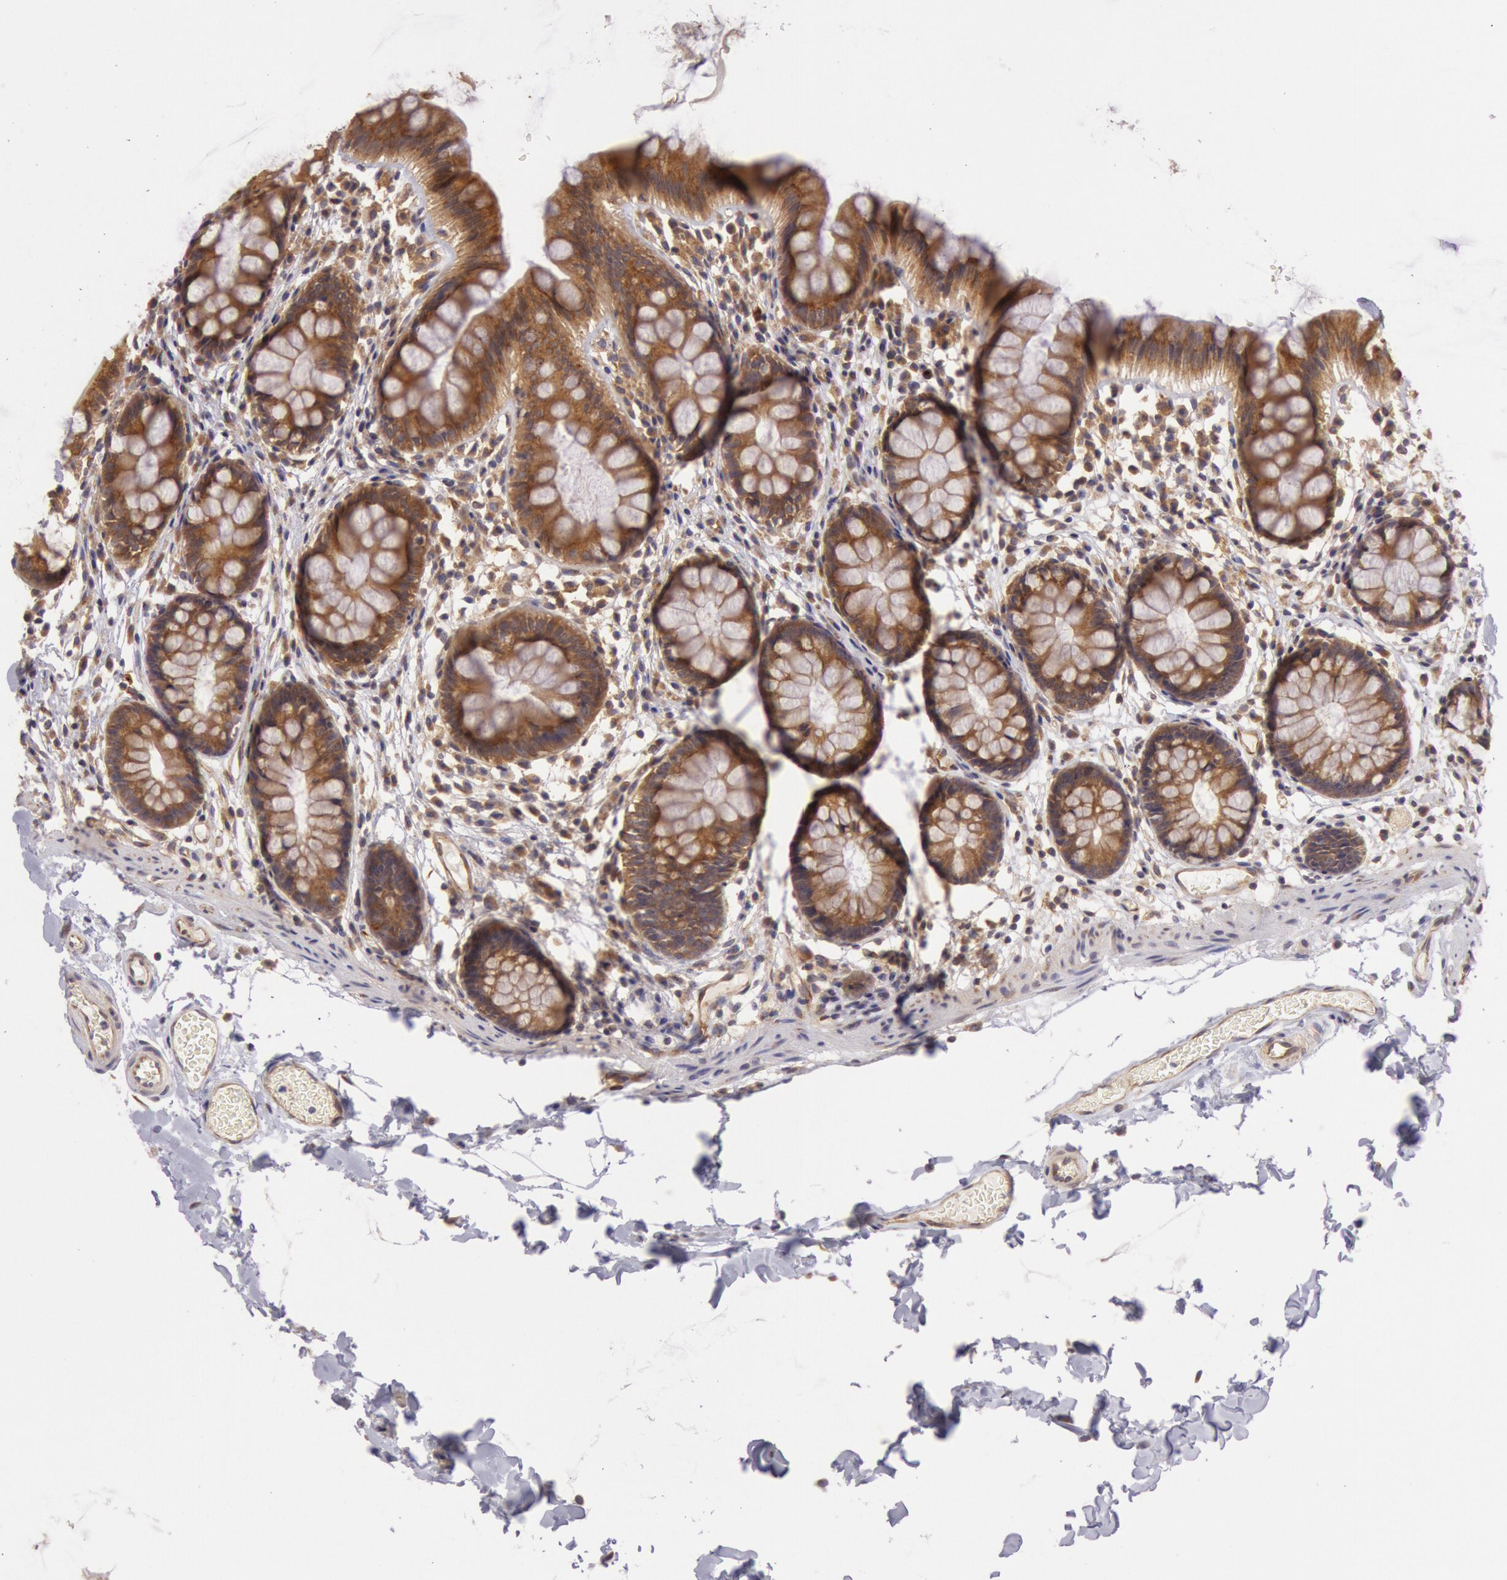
{"staining": {"intensity": "moderate", "quantity": ">75%", "location": "cytoplasmic/membranous"}, "tissue": "colon", "cell_type": "Endothelial cells", "image_type": "normal", "snomed": [{"axis": "morphology", "description": "Normal tissue, NOS"}, {"axis": "topography", "description": "Smooth muscle"}, {"axis": "topography", "description": "Colon"}], "caption": "The immunohistochemical stain labels moderate cytoplasmic/membranous positivity in endothelial cells of normal colon.", "gene": "CHUK", "patient": {"sex": "male", "age": 67}}